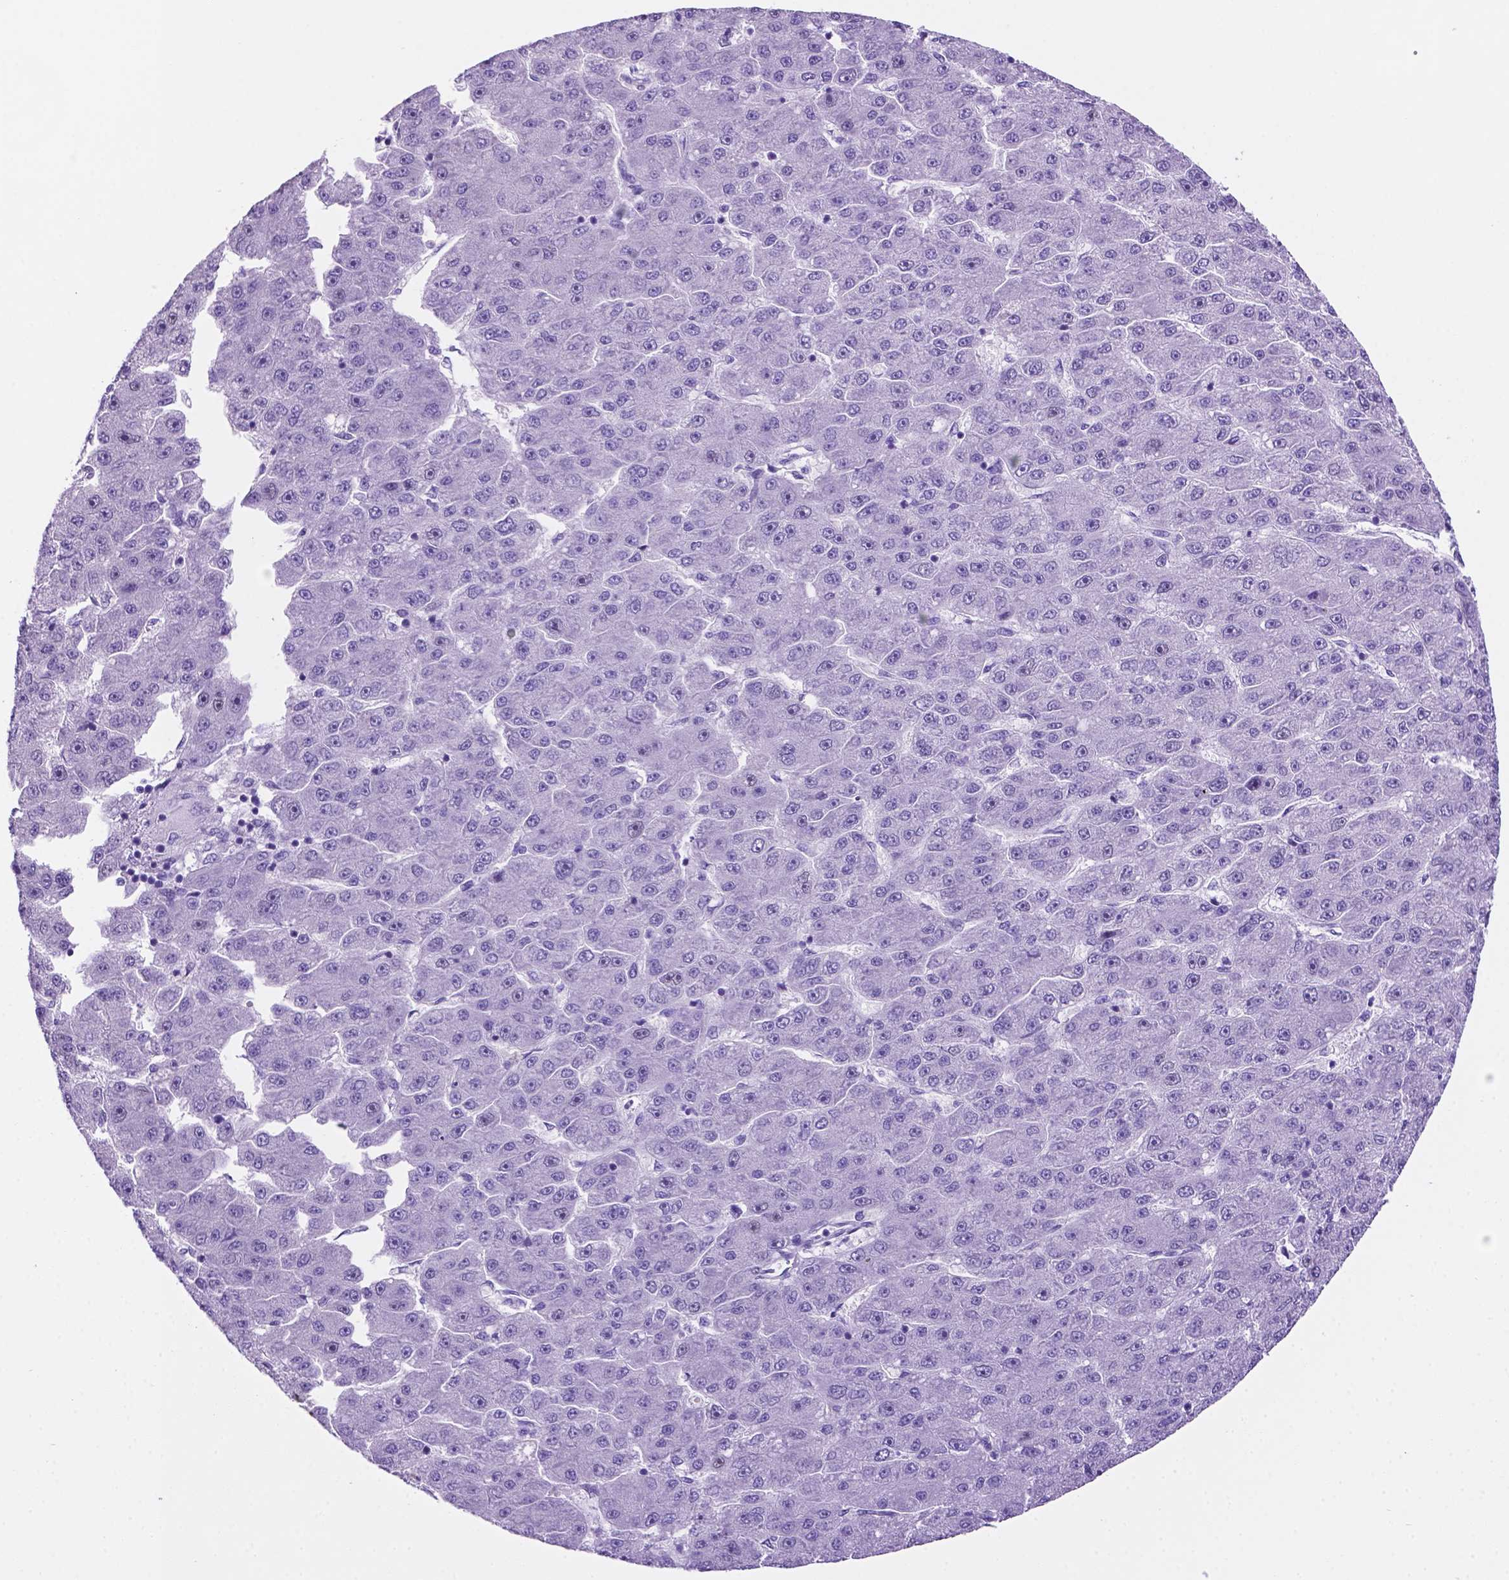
{"staining": {"intensity": "negative", "quantity": "none", "location": "none"}, "tissue": "liver cancer", "cell_type": "Tumor cells", "image_type": "cancer", "snomed": [{"axis": "morphology", "description": "Carcinoma, Hepatocellular, NOS"}, {"axis": "topography", "description": "Liver"}], "caption": "DAB (3,3'-diaminobenzidine) immunohistochemical staining of hepatocellular carcinoma (liver) demonstrates no significant positivity in tumor cells. Nuclei are stained in blue.", "gene": "TMEM210", "patient": {"sex": "male", "age": 67}}